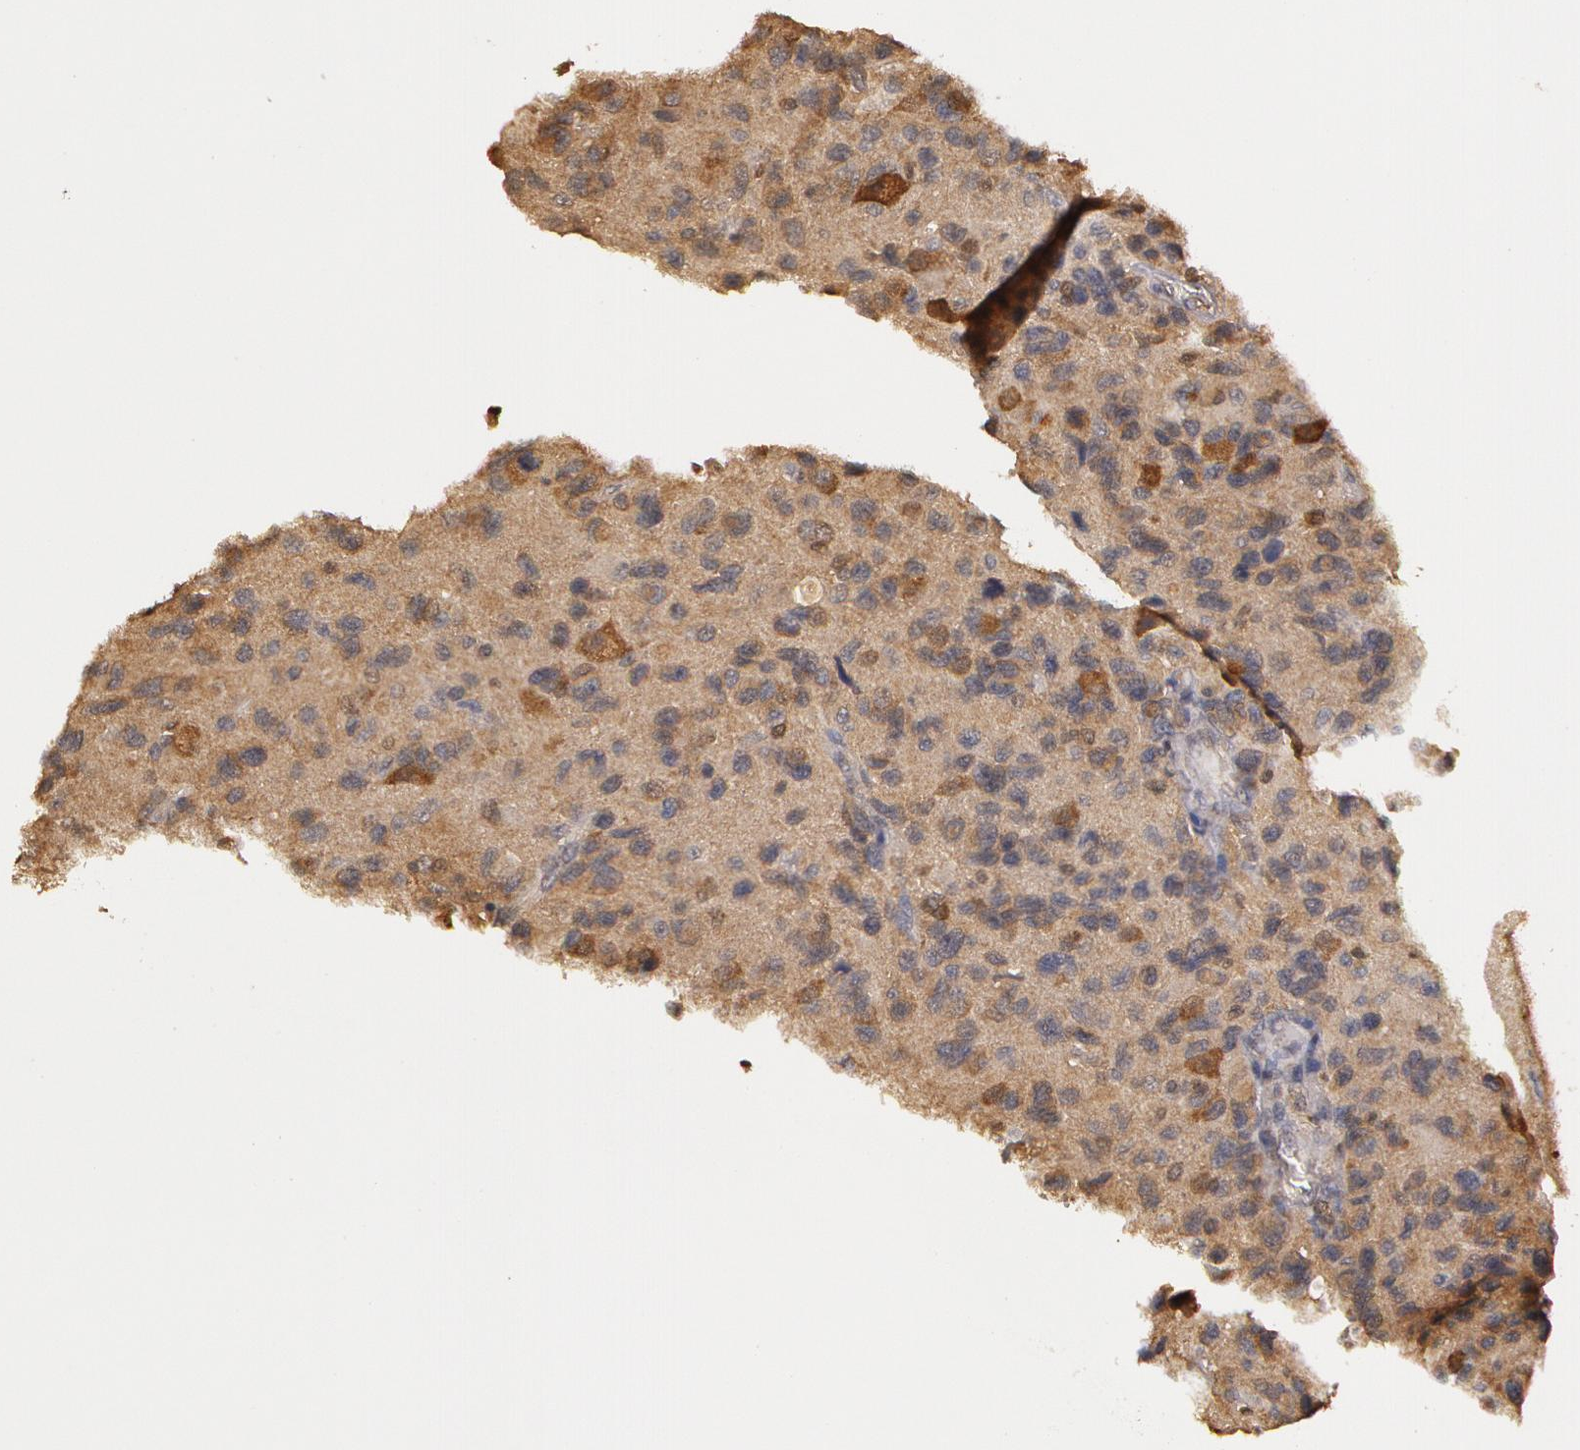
{"staining": {"intensity": "negative", "quantity": "none", "location": "none"}, "tissue": "glioma", "cell_type": "Tumor cells", "image_type": "cancer", "snomed": [{"axis": "morphology", "description": "Glioma, malignant, High grade"}, {"axis": "topography", "description": "Brain"}], "caption": "Immunohistochemical staining of human glioma exhibits no significant positivity in tumor cells.", "gene": "AHSA1", "patient": {"sex": "male", "age": 77}}